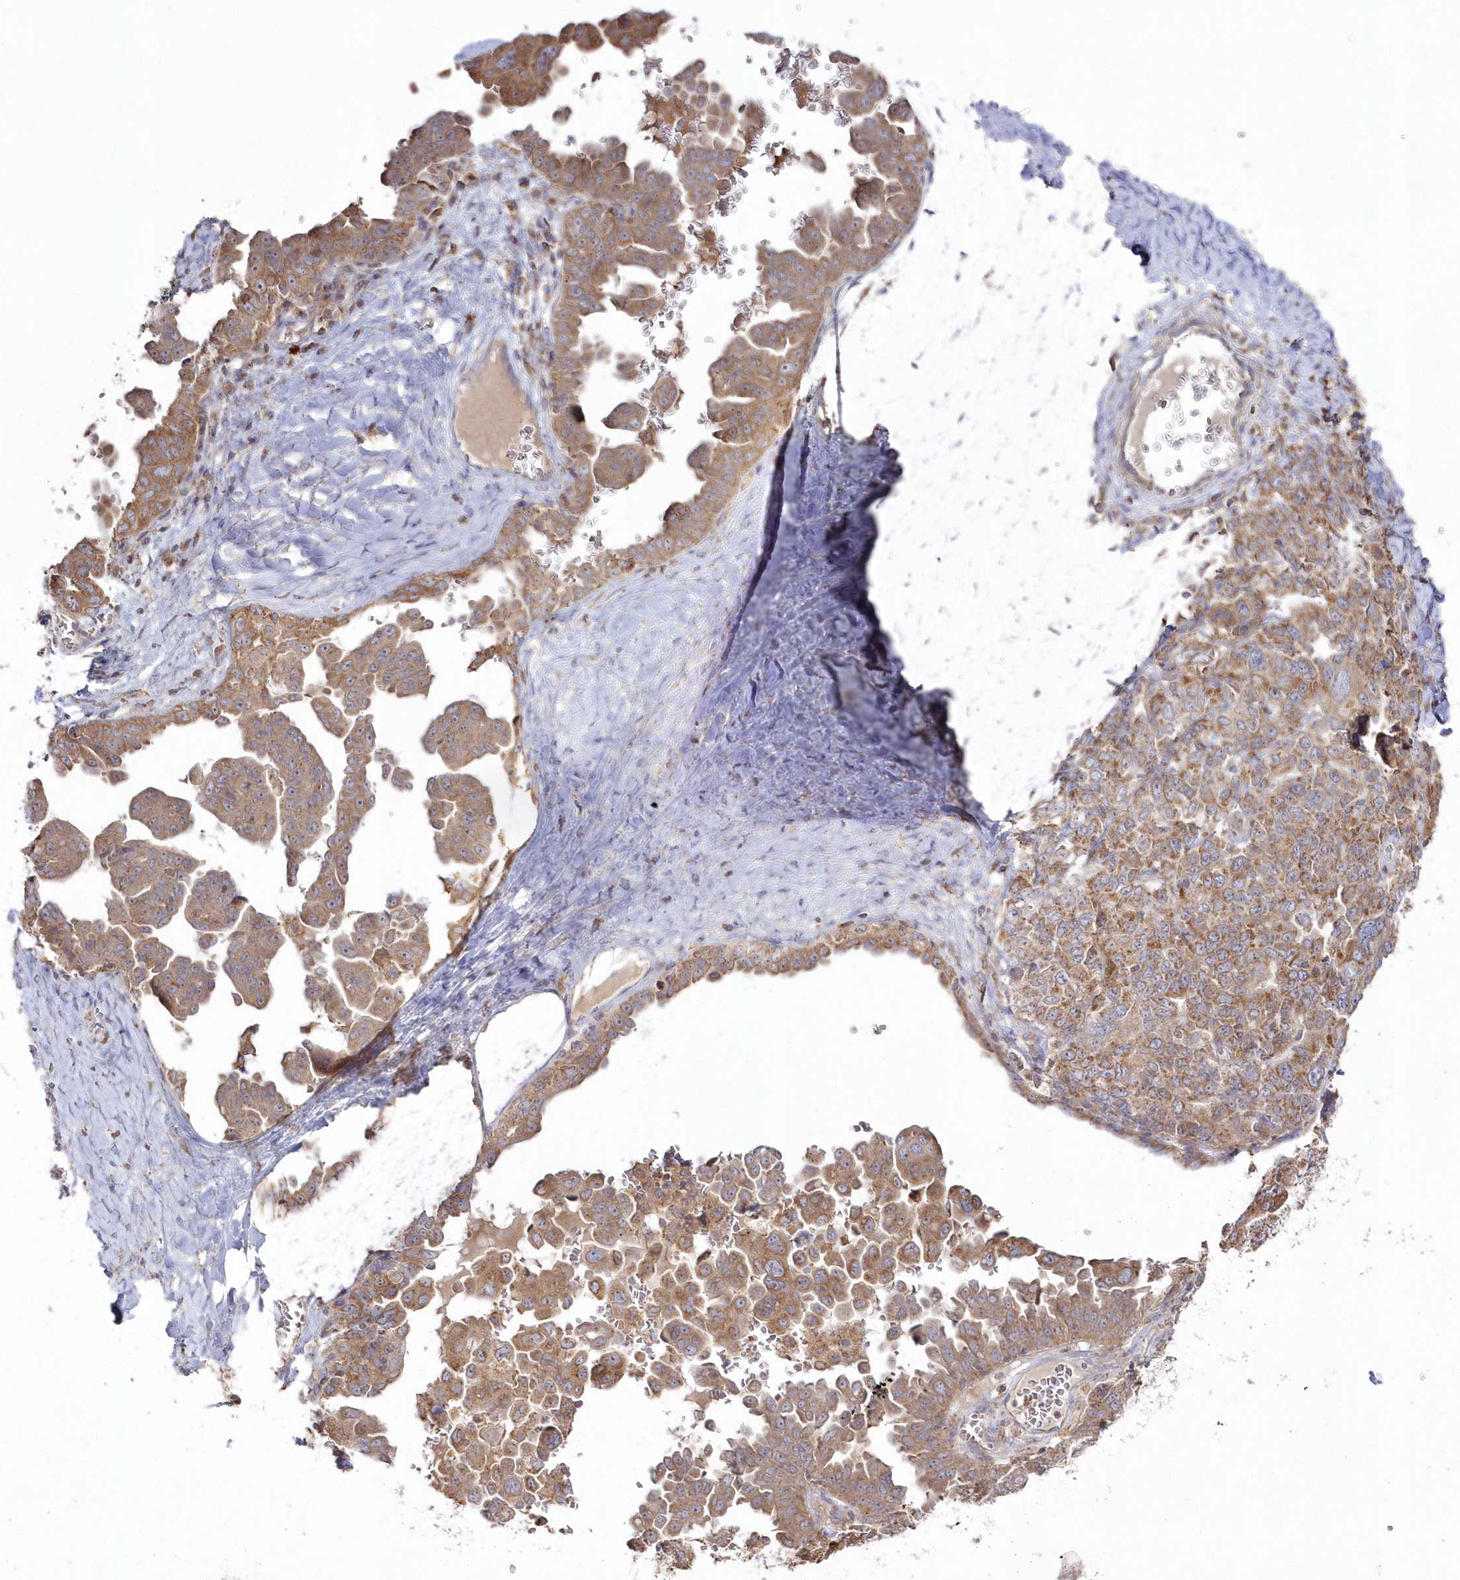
{"staining": {"intensity": "moderate", "quantity": ">75%", "location": "cytoplasmic/membranous"}, "tissue": "ovarian cancer", "cell_type": "Tumor cells", "image_type": "cancer", "snomed": [{"axis": "morphology", "description": "Carcinoma, endometroid"}, {"axis": "topography", "description": "Ovary"}], "caption": "There is medium levels of moderate cytoplasmic/membranous staining in tumor cells of ovarian endometroid carcinoma, as demonstrated by immunohistochemical staining (brown color).", "gene": "ARSB", "patient": {"sex": "female", "age": 62}}